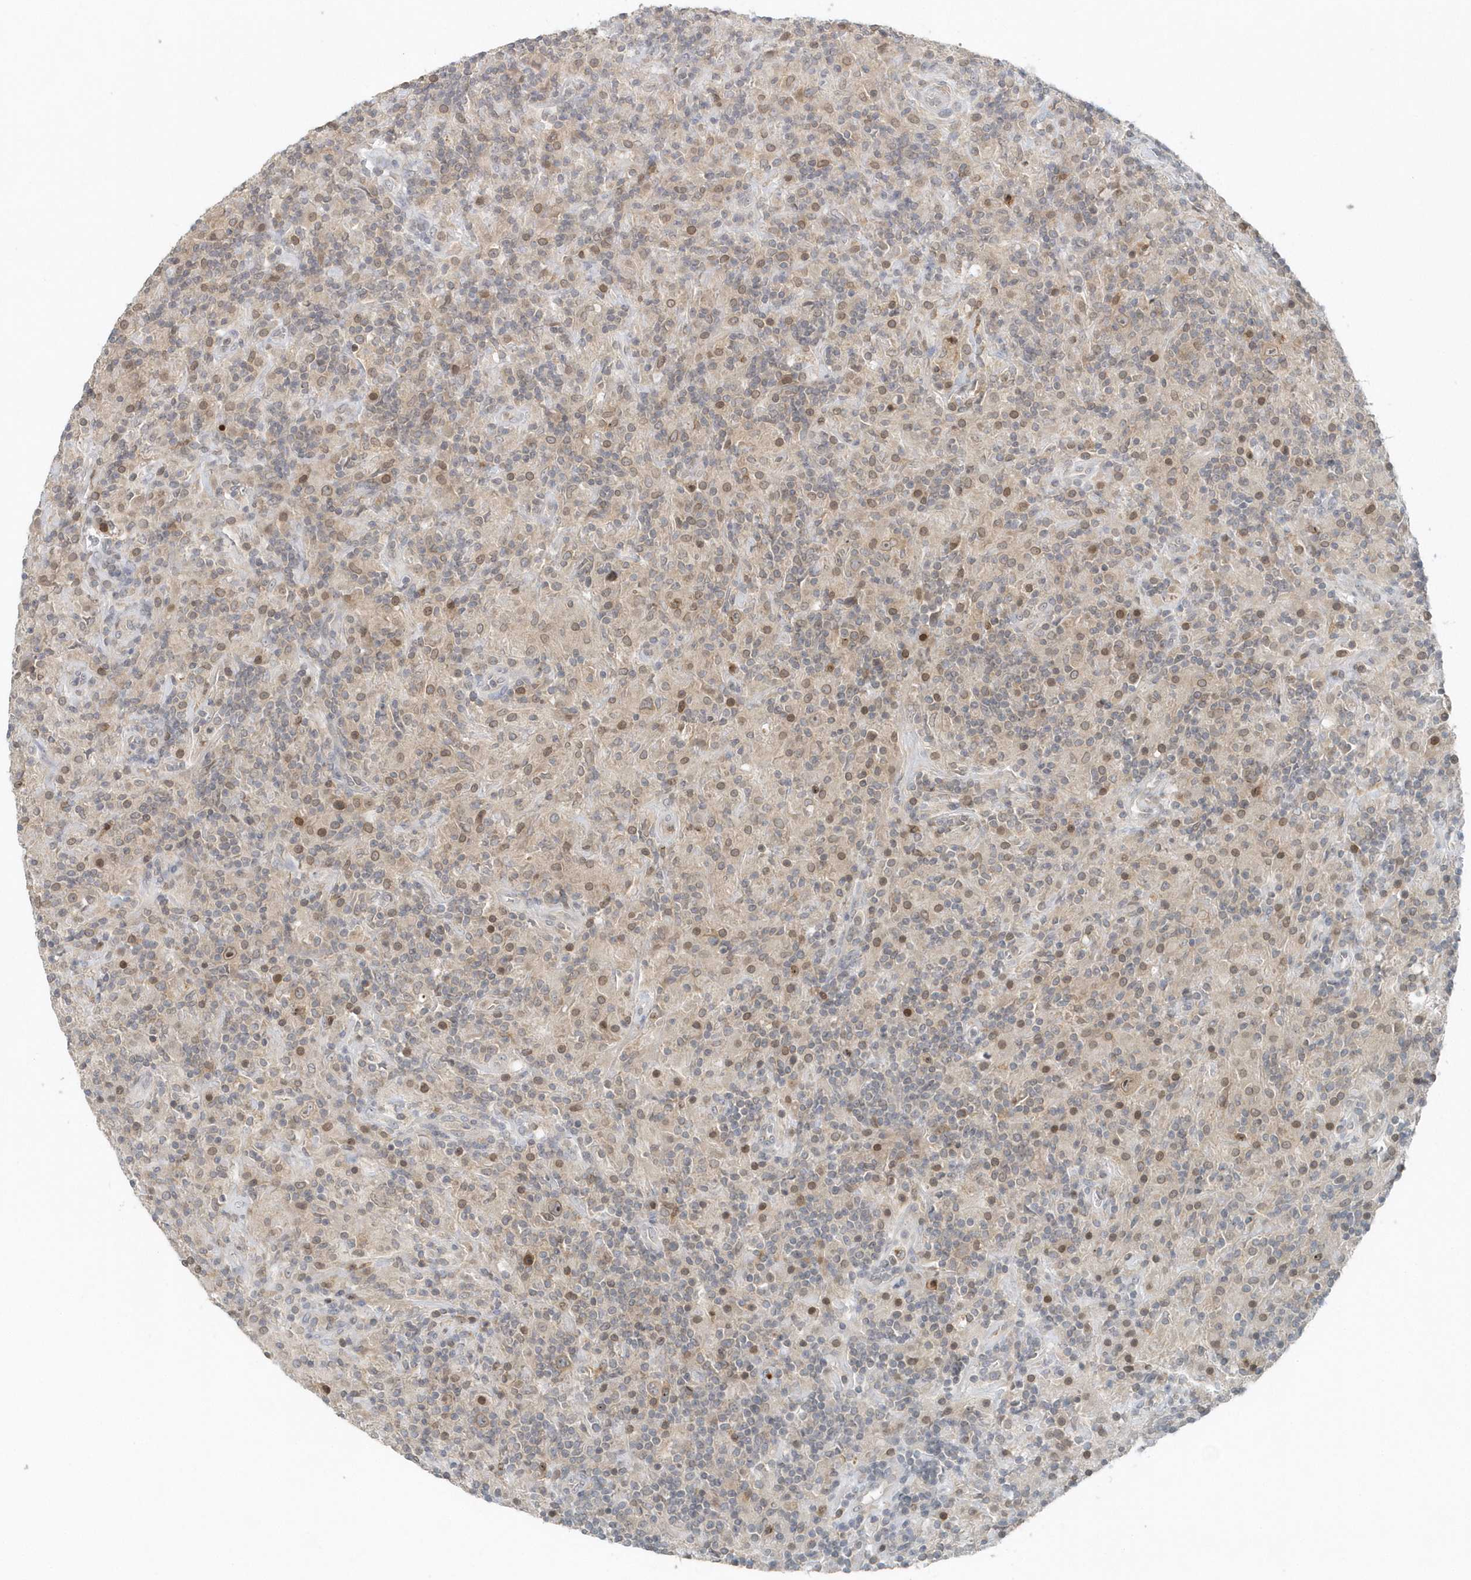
{"staining": {"intensity": "weak", "quantity": "25%-75%", "location": "cytoplasmic/membranous,nuclear"}, "tissue": "lymphoma", "cell_type": "Tumor cells", "image_type": "cancer", "snomed": [{"axis": "morphology", "description": "Hodgkin's disease, NOS"}, {"axis": "topography", "description": "Lymph node"}], "caption": "About 25%-75% of tumor cells in human Hodgkin's disease display weak cytoplasmic/membranous and nuclear protein positivity as visualized by brown immunohistochemical staining.", "gene": "NUP54", "patient": {"sex": "male", "age": 70}}